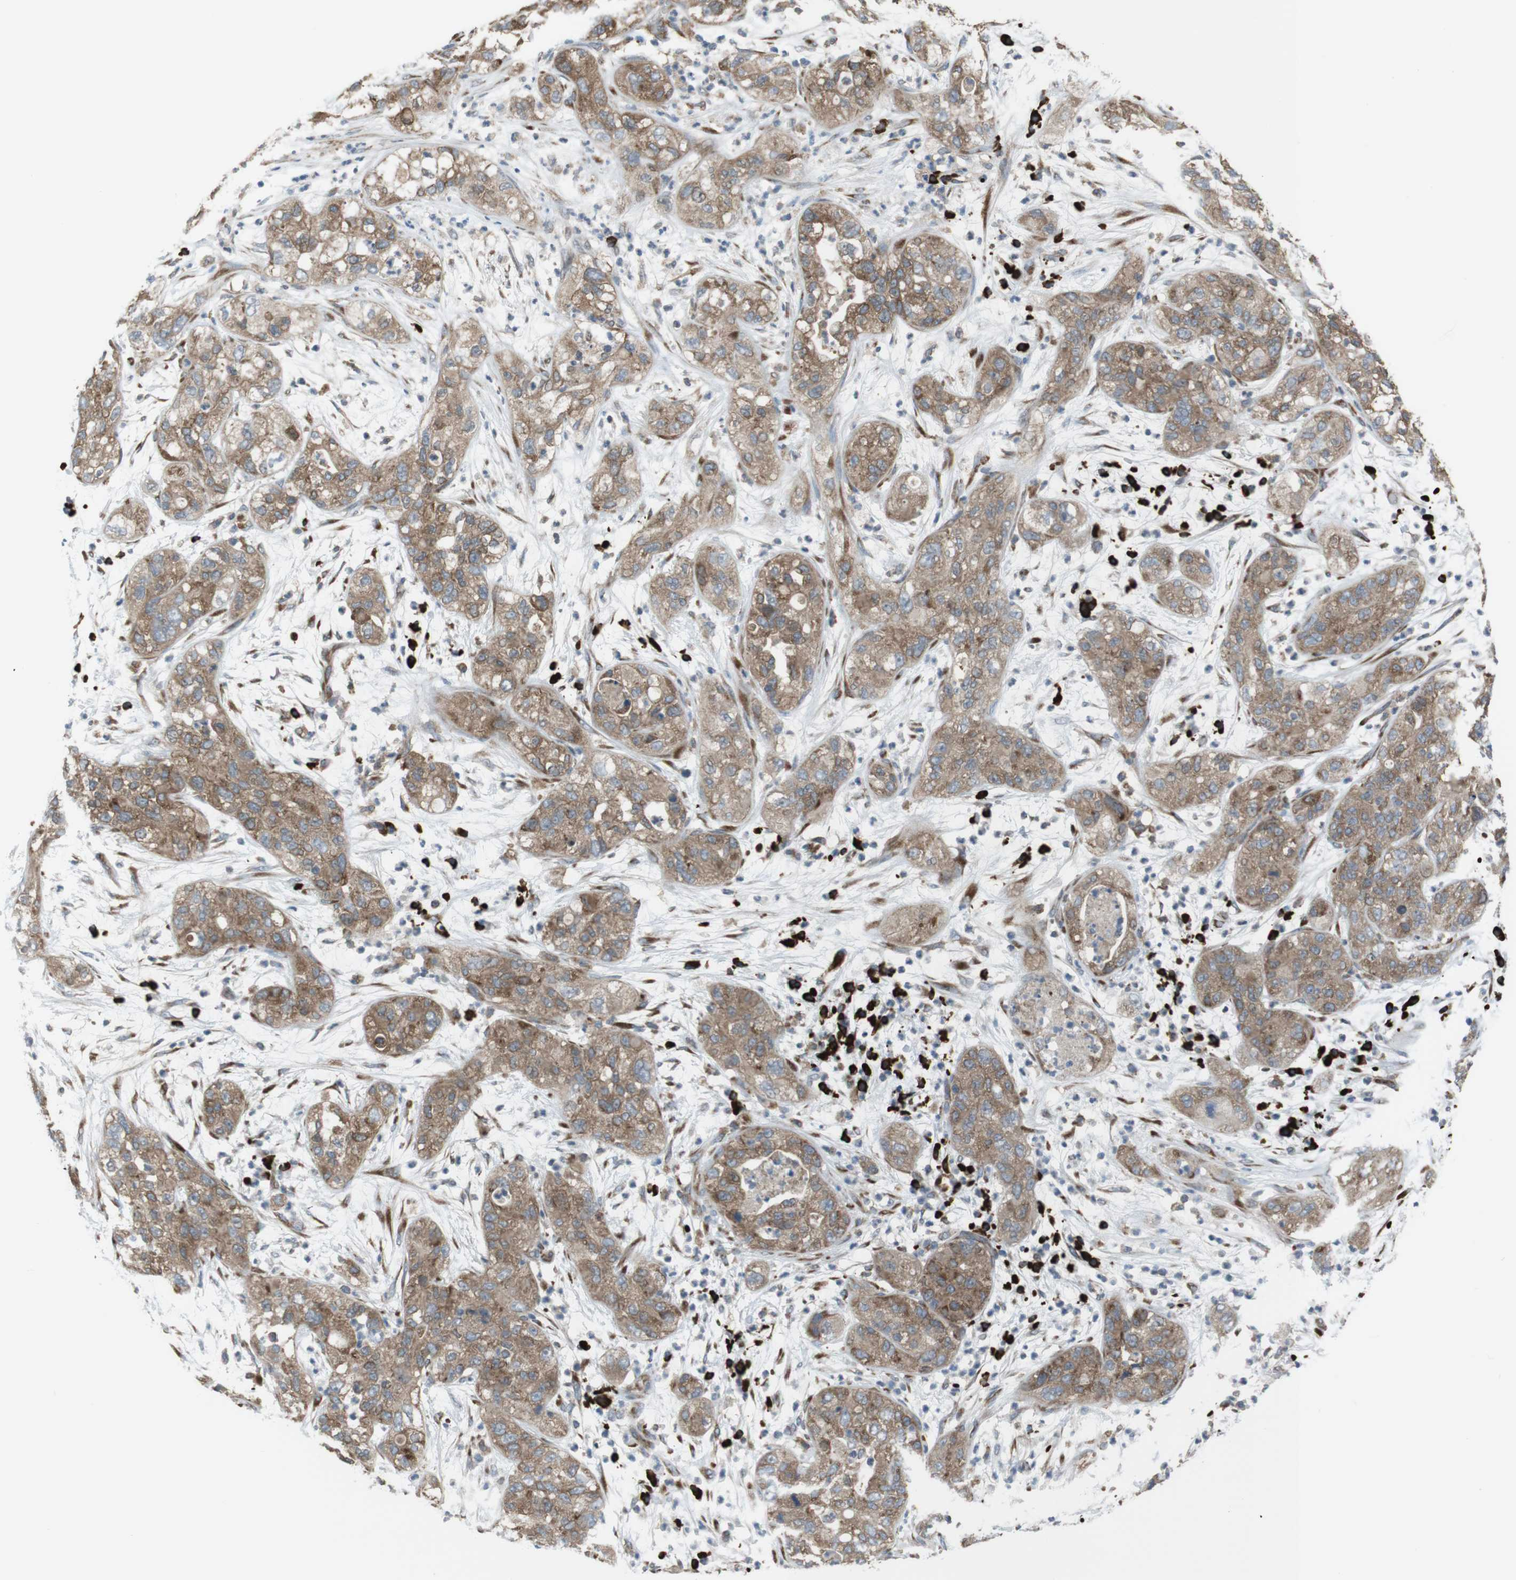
{"staining": {"intensity": "moderate", "quantity": ">75%", "location": "cytoplasmic/membranous"}, "tissue": "pancreatic cancer", "cell_type": "Tumor cells", "image_type": "cancer", "snomed": [{"axis": "morphology", "description": "Adenocarcinoma, NOS"}, {"axis": "topography", "description": "Pancreas"}], "caption": "Moderate cytoplasmic/membranous positivity is present in approximately >75% of tumor cells in pancreatic cancer (adenocarcinoma).", "gene": "SSR3", "patient": {"sex": "female", "age": 78}}